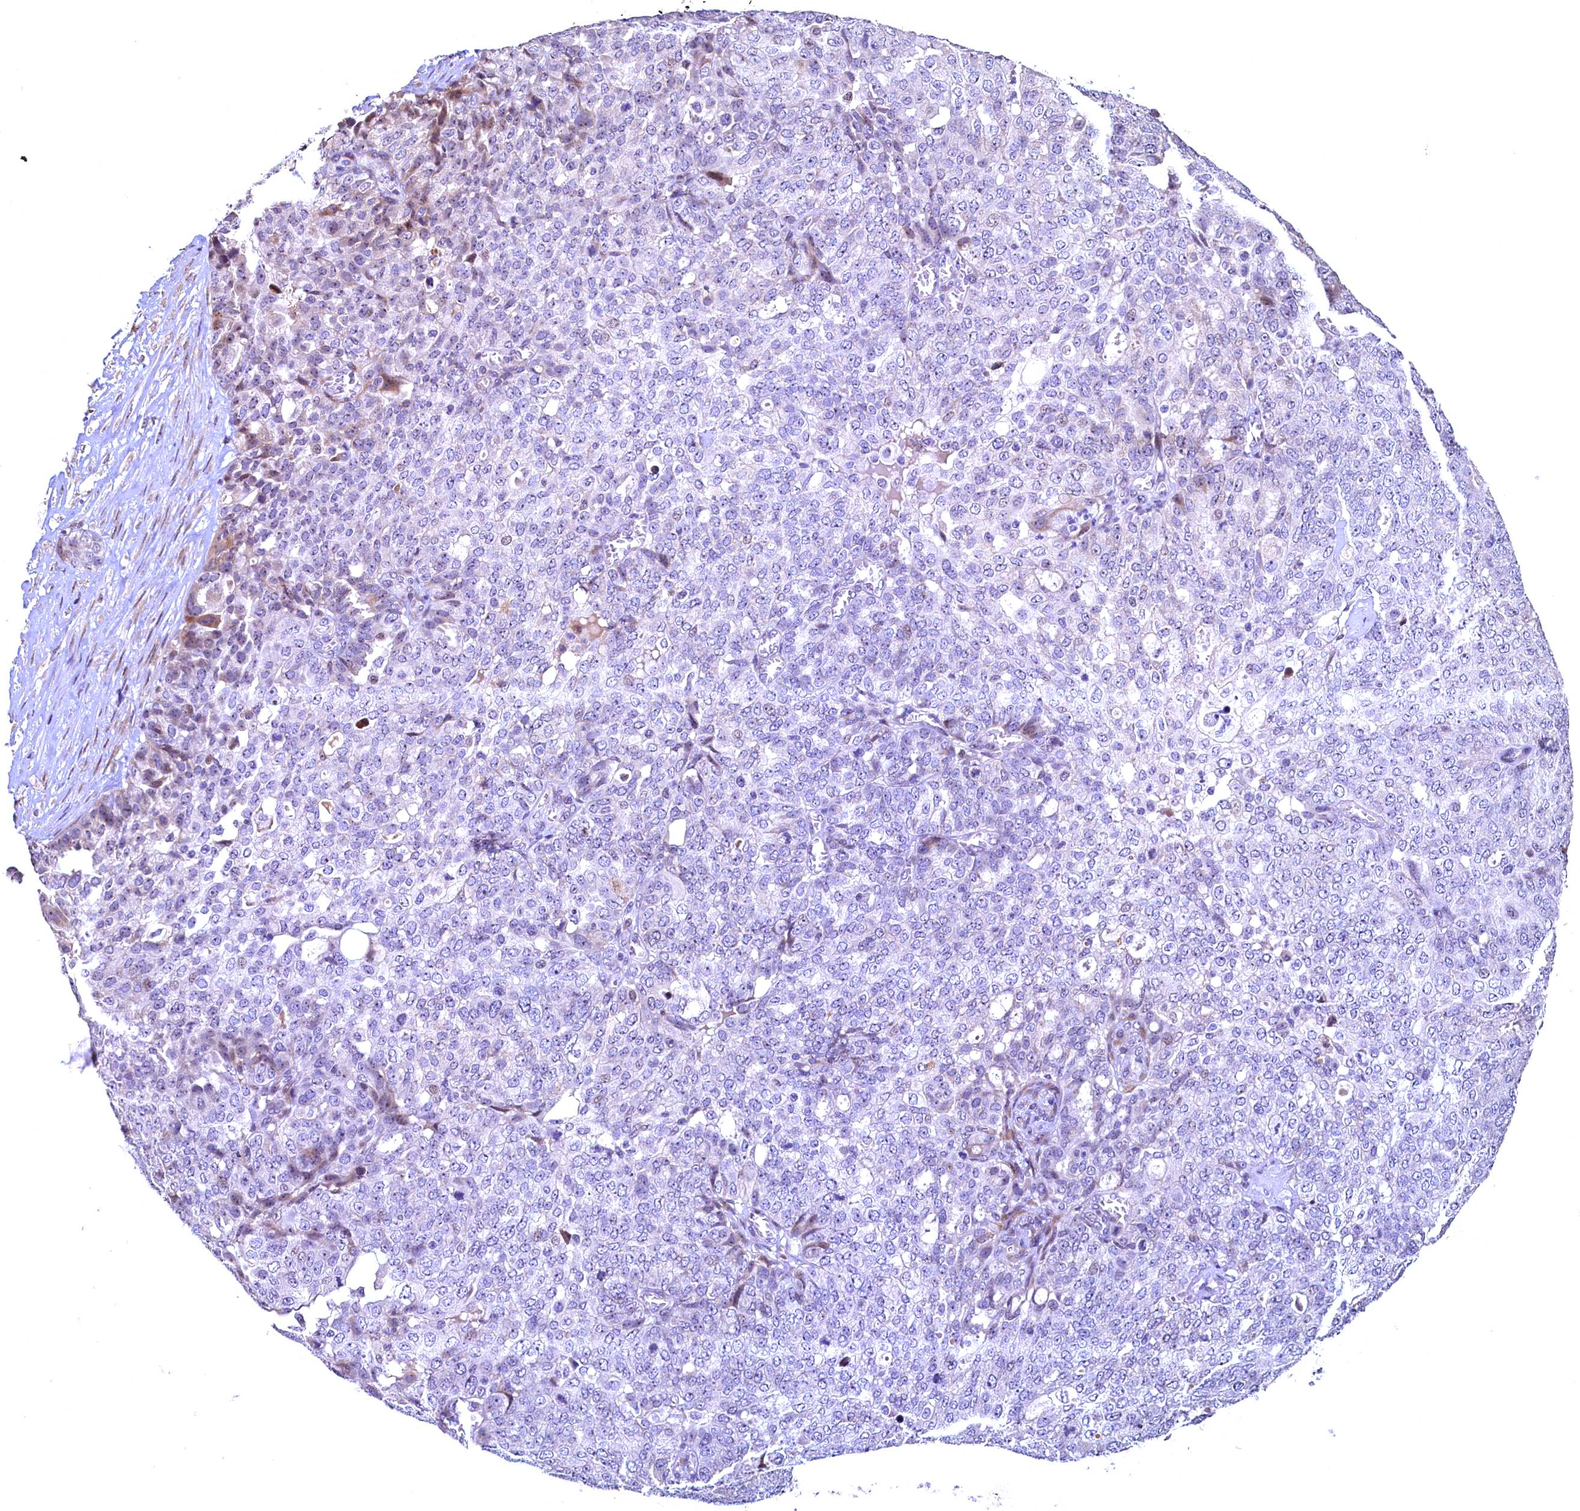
{"staining": {"intensity": "negative", "quantity": "none", "location": "none"}, "tissue": "ovarian cancer", "cell_type": "Tumor cells", "image_type": "cancer", "snomed": [{"axis": "morphology", "description": "Cystadenocarcinoma, serous, NOS"}, {"axis": "topography", "description": "Soft tissue"}, {"axis": "topography", "description": "Ovary"}], "caption": "There is no significant positivity in tumor cells of ovarian cancer.", "gene": "LATS2", "patient": {"sex": "female", "age": 57}}